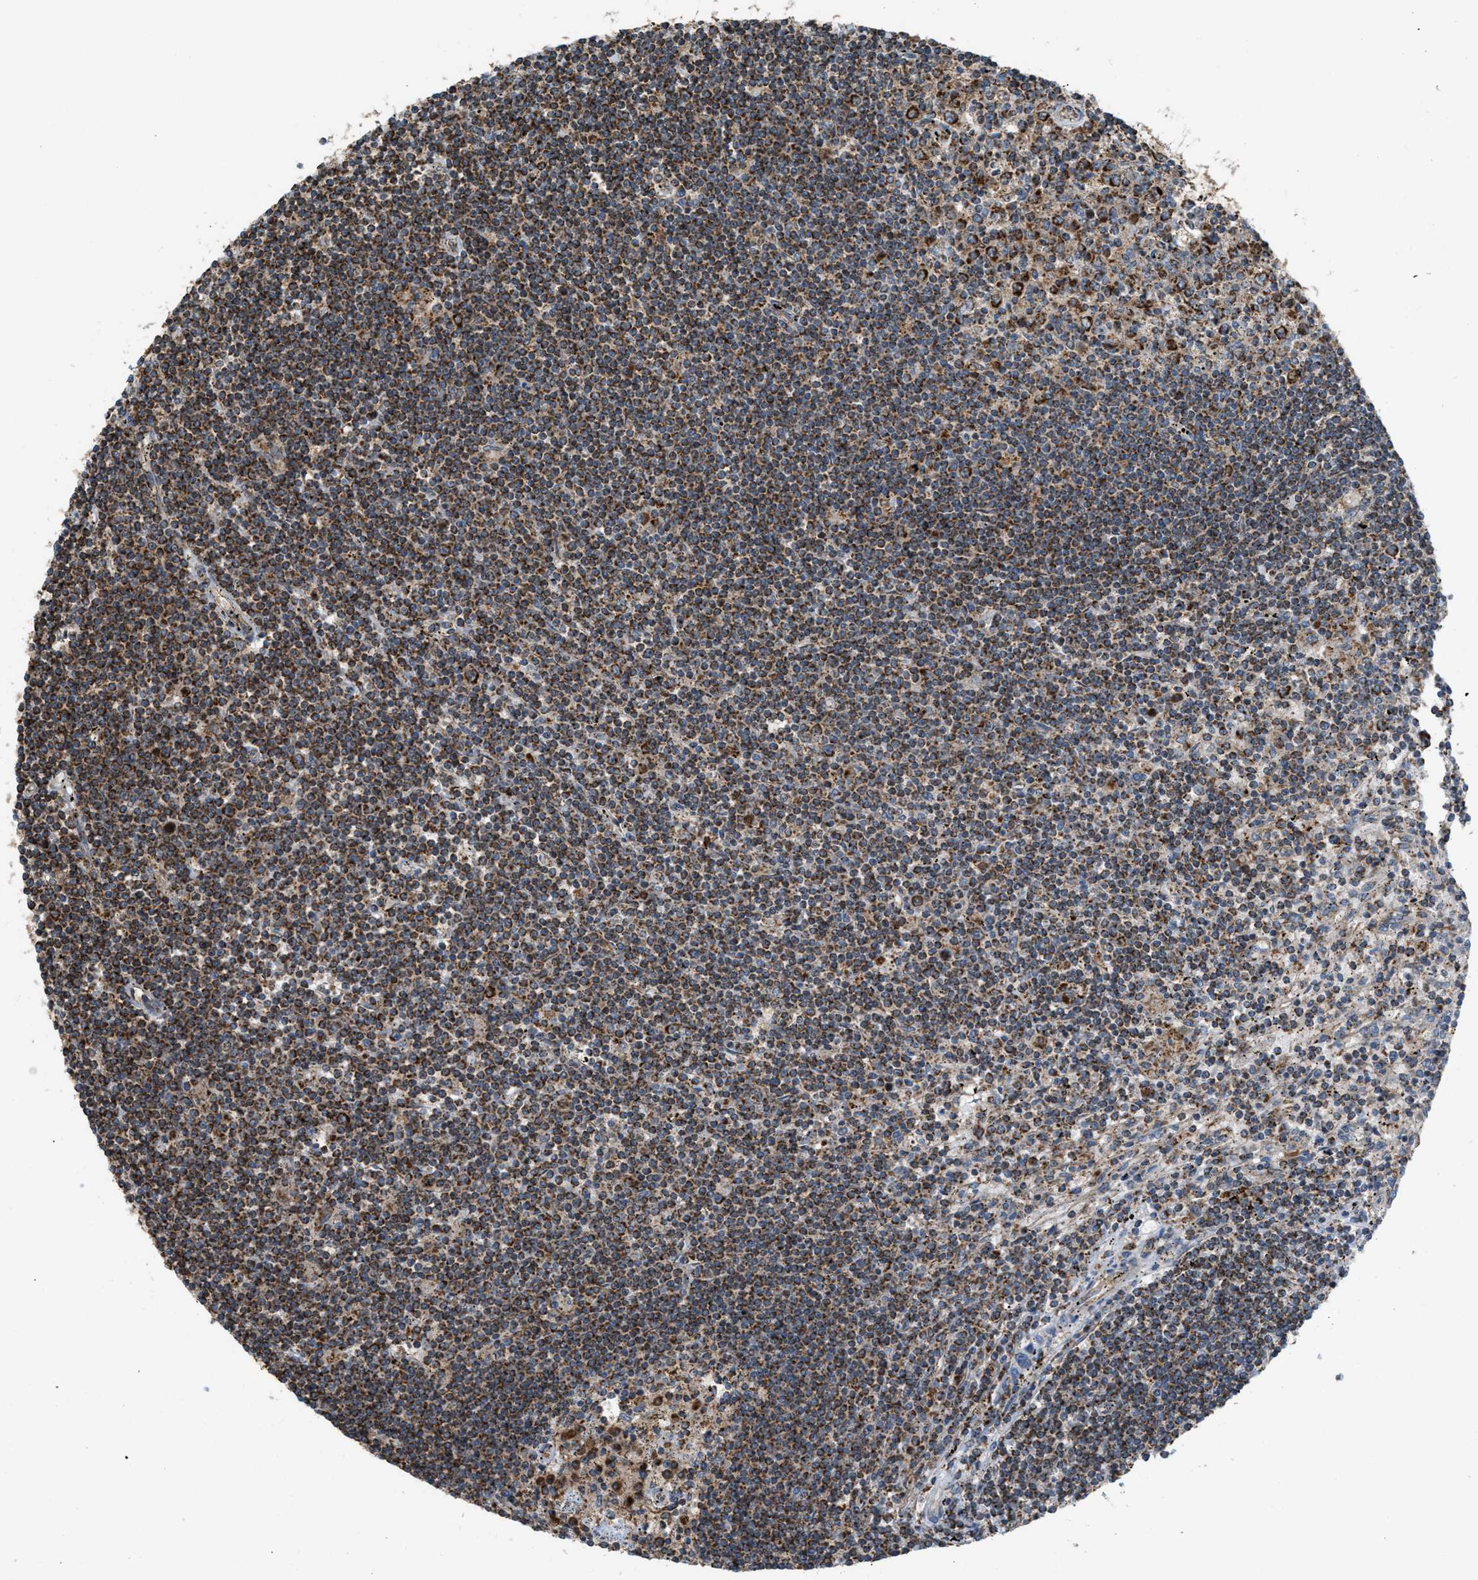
{"staining": {"intensity": "moderate", "quantity": ">75%", "location": "cytoplasmic/membranous"}, "tissue": "lymphoma", "cell_type": "Tumor cells", "image_type": "cancer", "snomed": [{"axis": "morphology", "description": "Malignant lymphoma, non-Hodgkin's type, Low grade"}, {"axis": "topography", "description": "Spleen"}], "caption": "Lymphoma stained with DAB (3,3'-diaminobenzidine) IHC shows medium levels of moderate cytoplasmic/membranous expression in about >75% of tumor cells. Nuclei are stained in blue.", "gene": "SGSM2", "patient": {"sex": "male", "age": 76}}